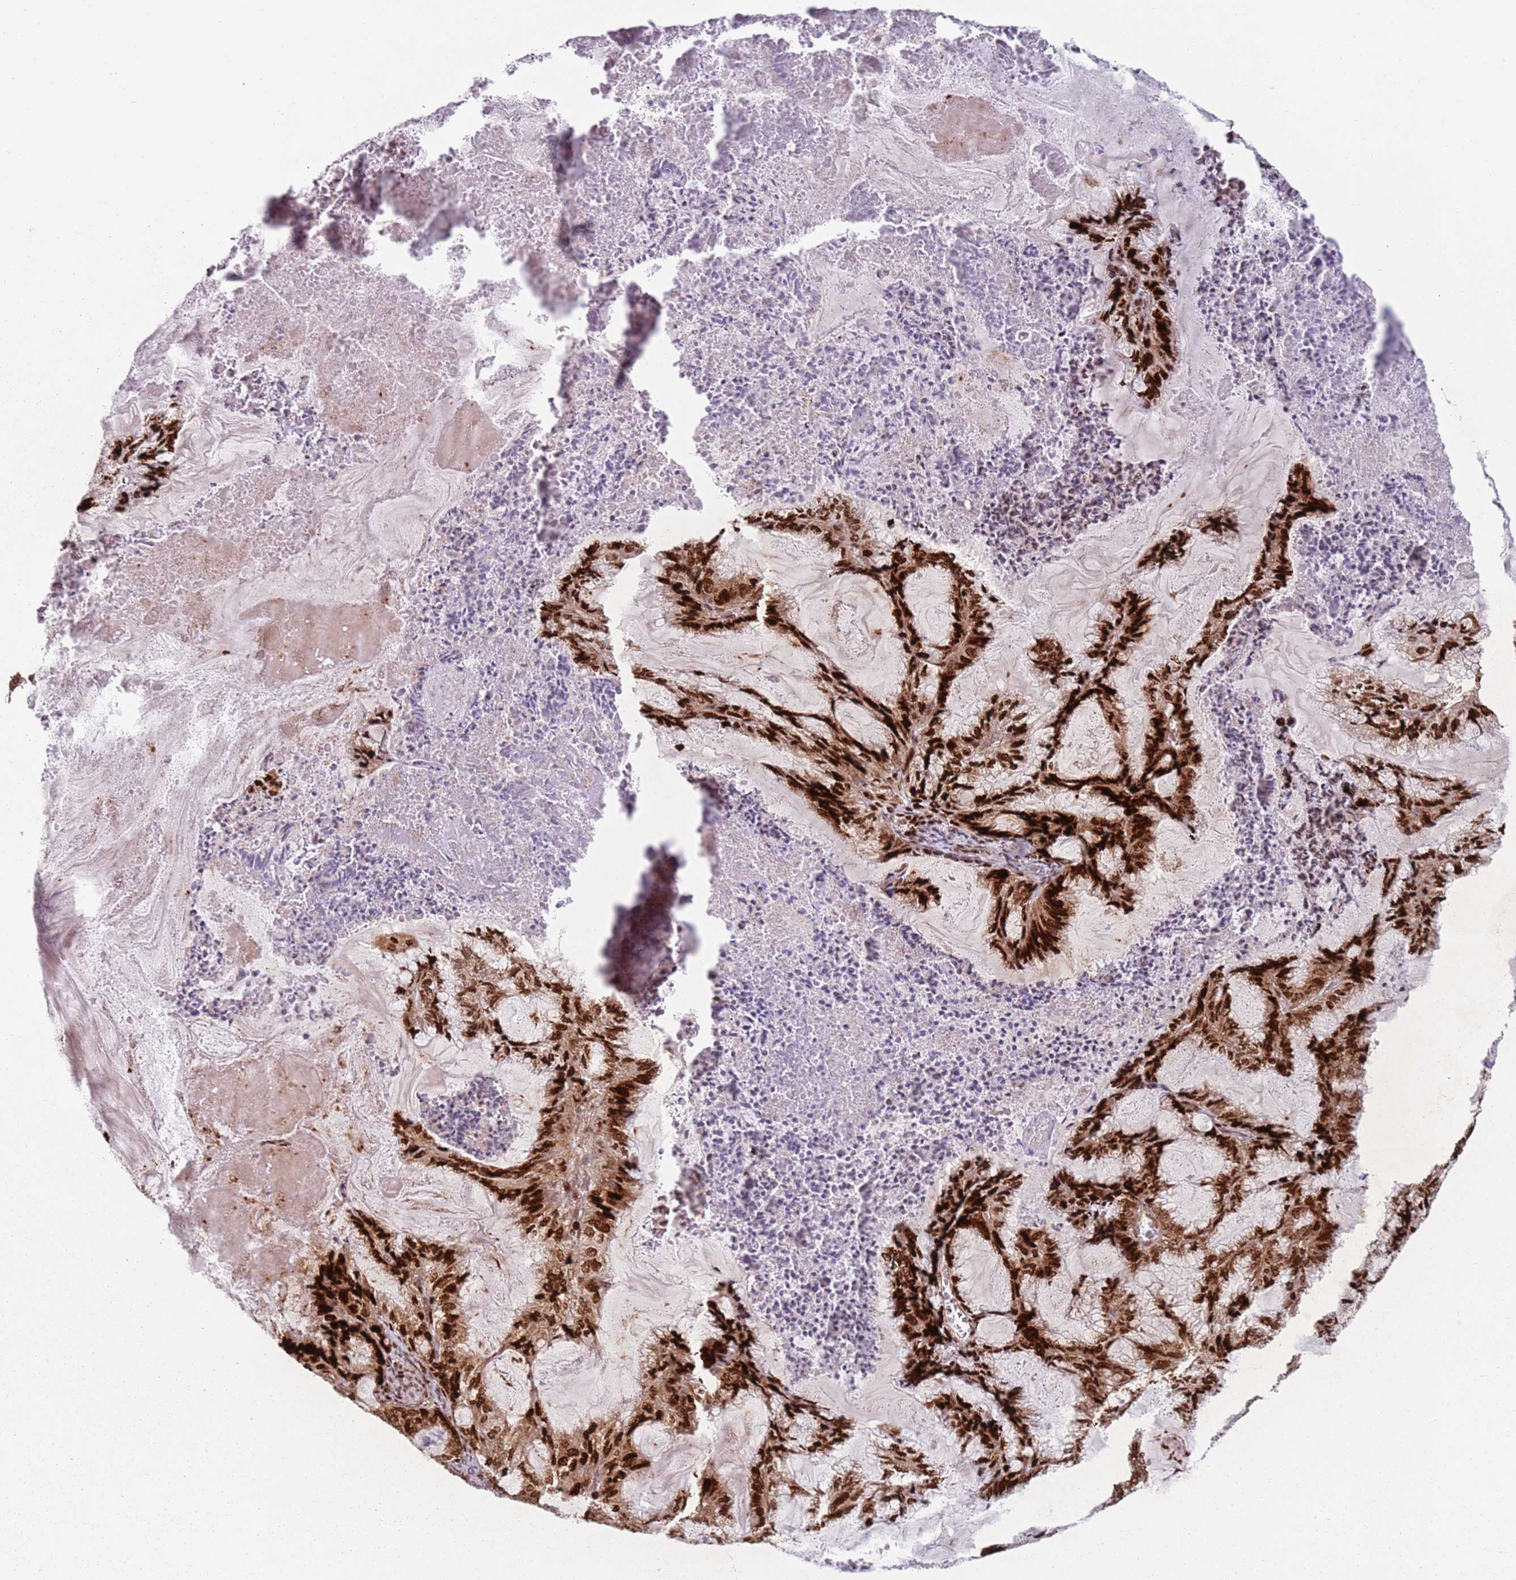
{"staining": {"intensity": "strong", "quantity": ">75%", "location": "cytoplasmic/membranous,nuclear"}, "tissue": "endometrial cancer", "cell_type": "Tumor cells", "image_type": "cancer", "snomed": [{"axis": "morphology", "description": "Adenocarcinoma, NOS"}, {"axis": "topography", "description": "Endometrium"}], "caption": "Protein expression analysis of endometrial cancer (adenocarcinoma) exhibits strong cytoplasmic/membranous and nuclear staining in about >75% of tumor cells.", "gene": "HNRNPLL", "patient": {"sex": "female", "age": 86}}